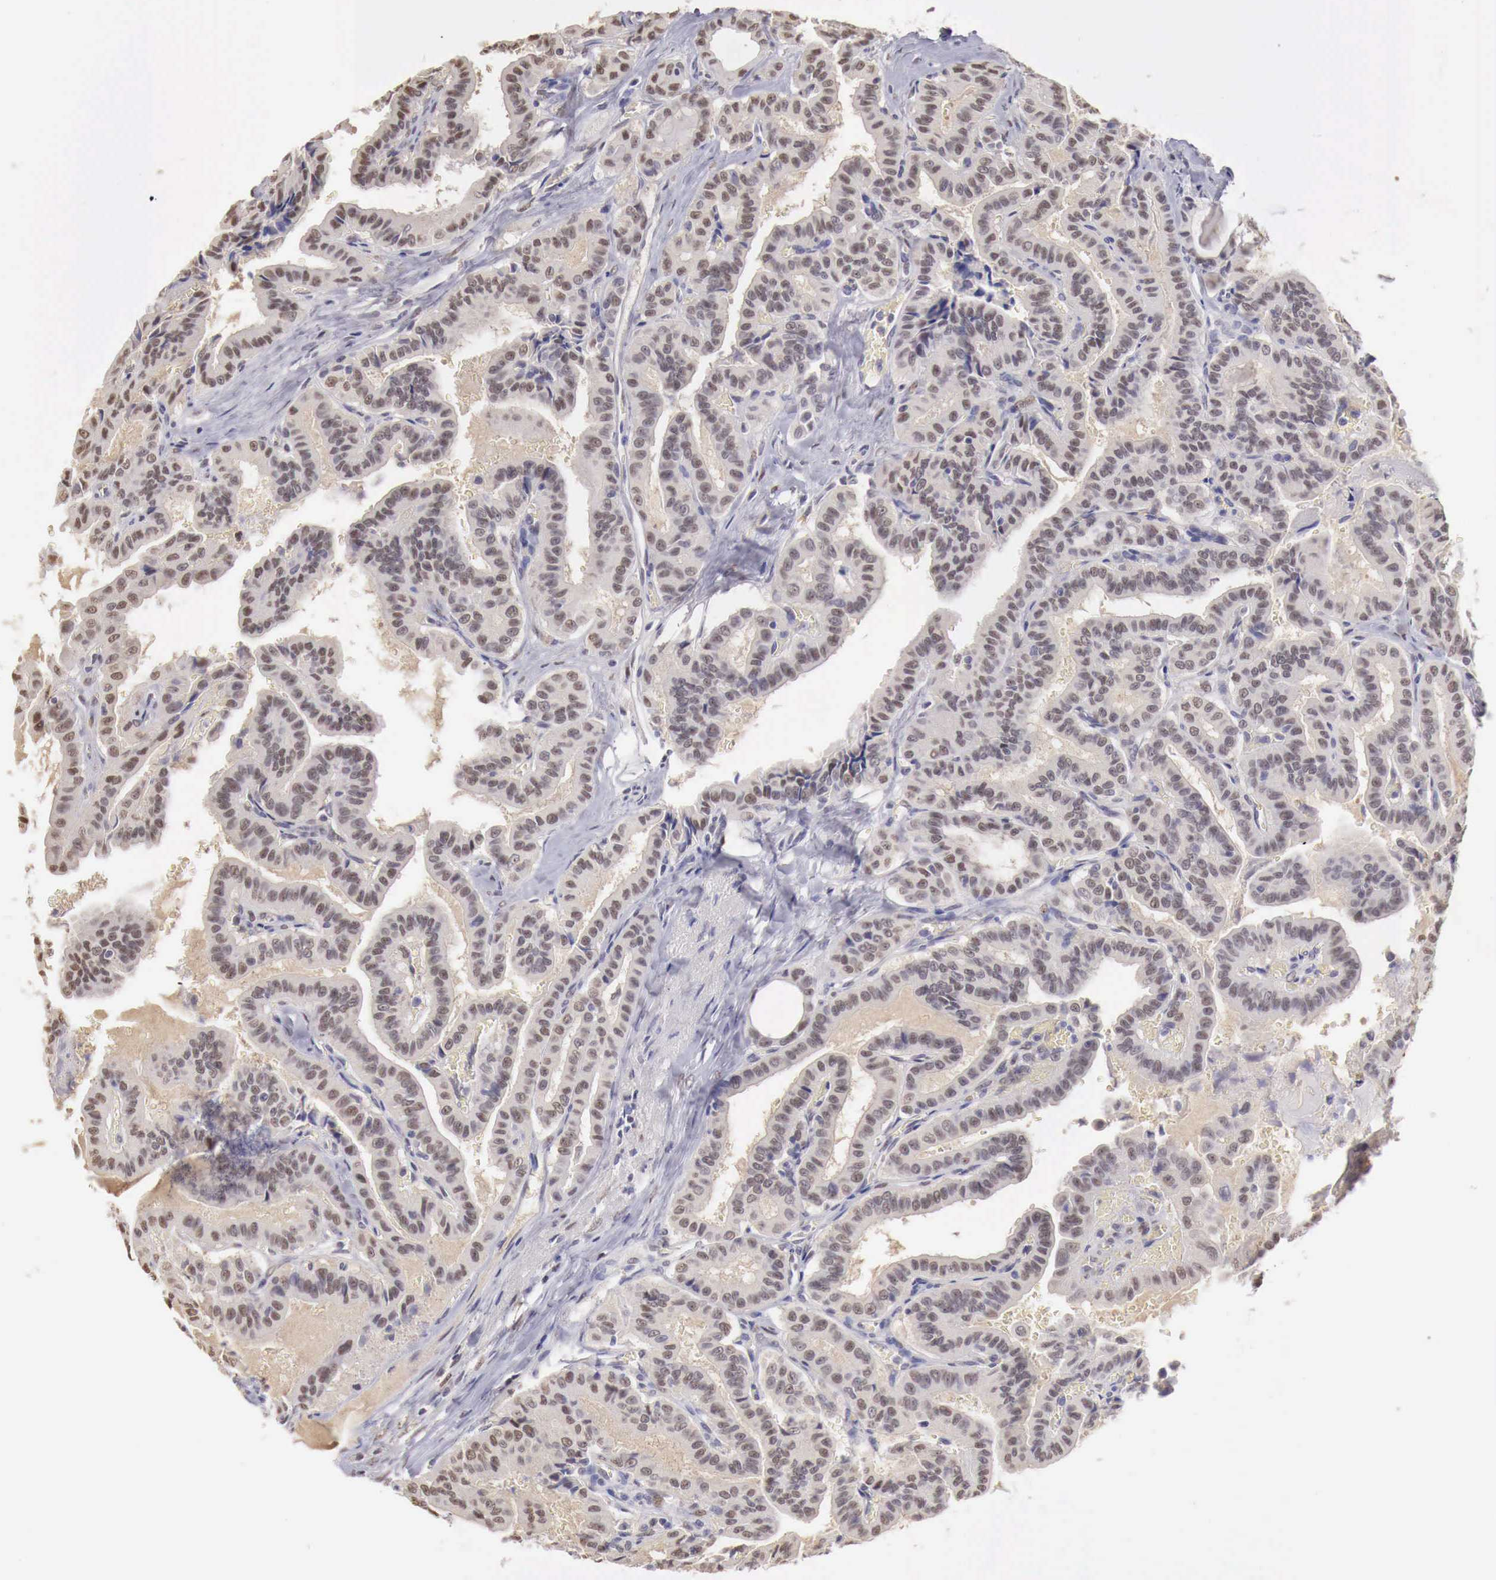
{"staining": {"intensity": "weak", "quantity": "<25%", "location": "nuclear"}, "tissue": "thyroid cancer", "cell_type": "Tumor cells", "image_type": "cancer", "snomed": [{"axis": "morphology", "description": "Papillary adenocarcinoma, NOS"}, {"axis": "topography", "description": "Thyroid gland"}], "caption": "IHC histopathology image of neoplastic tissue: papillary adenocarcinoma (thyroid) stained with DAB displays no significant protein positivity in tumor cells. (Immunohistochemistry, brightfield microscopy, high magnification).", "gene": "UBA1", "patient": {"sex": "male", "age": 87}}